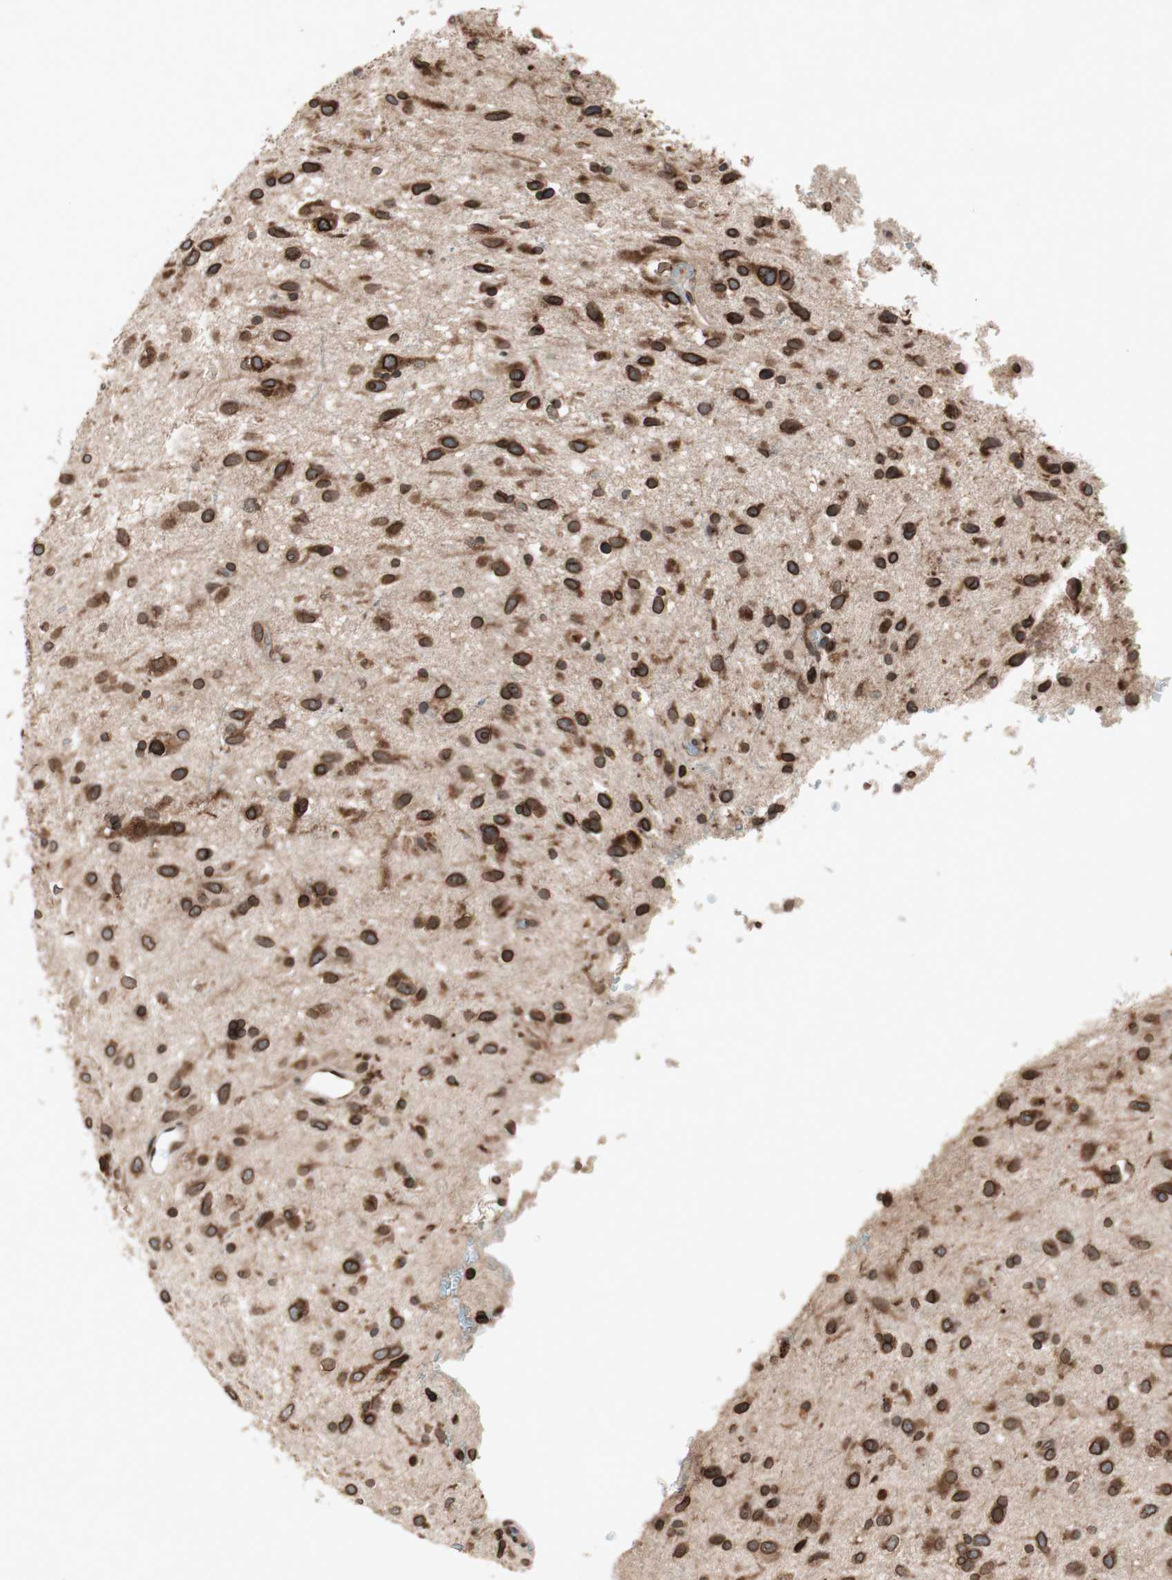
{"staining": {"intensity": "strong", "quantity": ">75%", "location": "cytoplasmic/membranous,nuclear"}, "tissue": "glioma", "cell_type": "Tumor cells", "image_type": "cancer", "snomed": [{"axis": "morphology", "description": "Glioma, malignant, Low grade"}, {"axis": "topography", "description": "Brain"}], "caption": "This histopathology image exhibits immunohistochemistry staining of malignant low-grade glioma, with high strong cytoplasmic/membranous and nuclear positivity in about >75% of tumor cells.", "gene": "NUP62", "patient": {"sex": "male", "age": 77}}